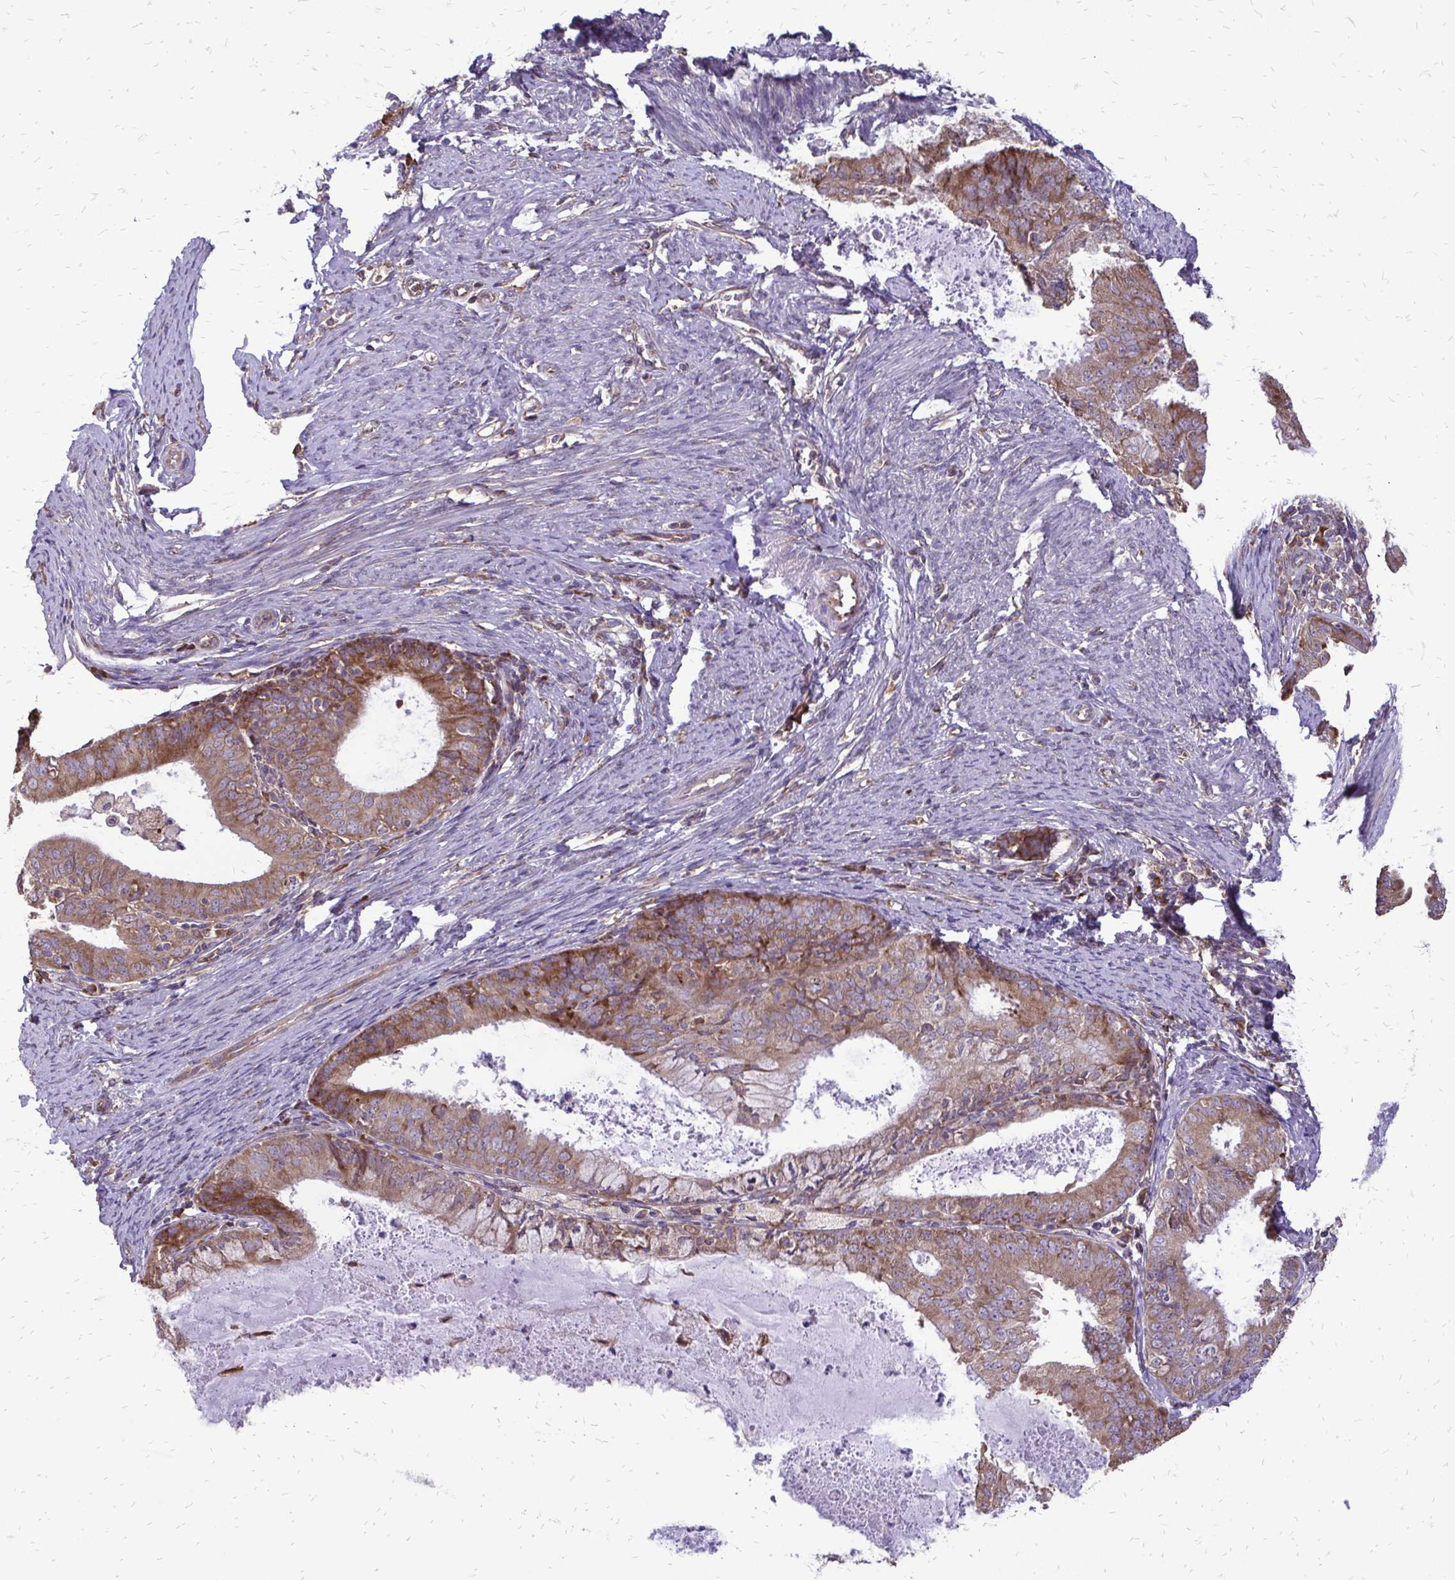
{"staining": {"intensity": "moderate", "quantity": ">75%", "location": "cytoplasmic/membranous"}, "tissue": "endometrial cancer", "cell_type": "Tumor cells", "image_type": "cancer", "snomed": [{"axis": "morphology", "description": "Adenocarcinoma, NOS"}, {"axis": "topography", "description": "Endometrium"}], "caption": "Human endometrial adenocarcinoma stained with a protein marker demonstrates moderate staining in tumor cells.", "gene": "RPS3", "patient": {"sex": "female", "age": 57}}